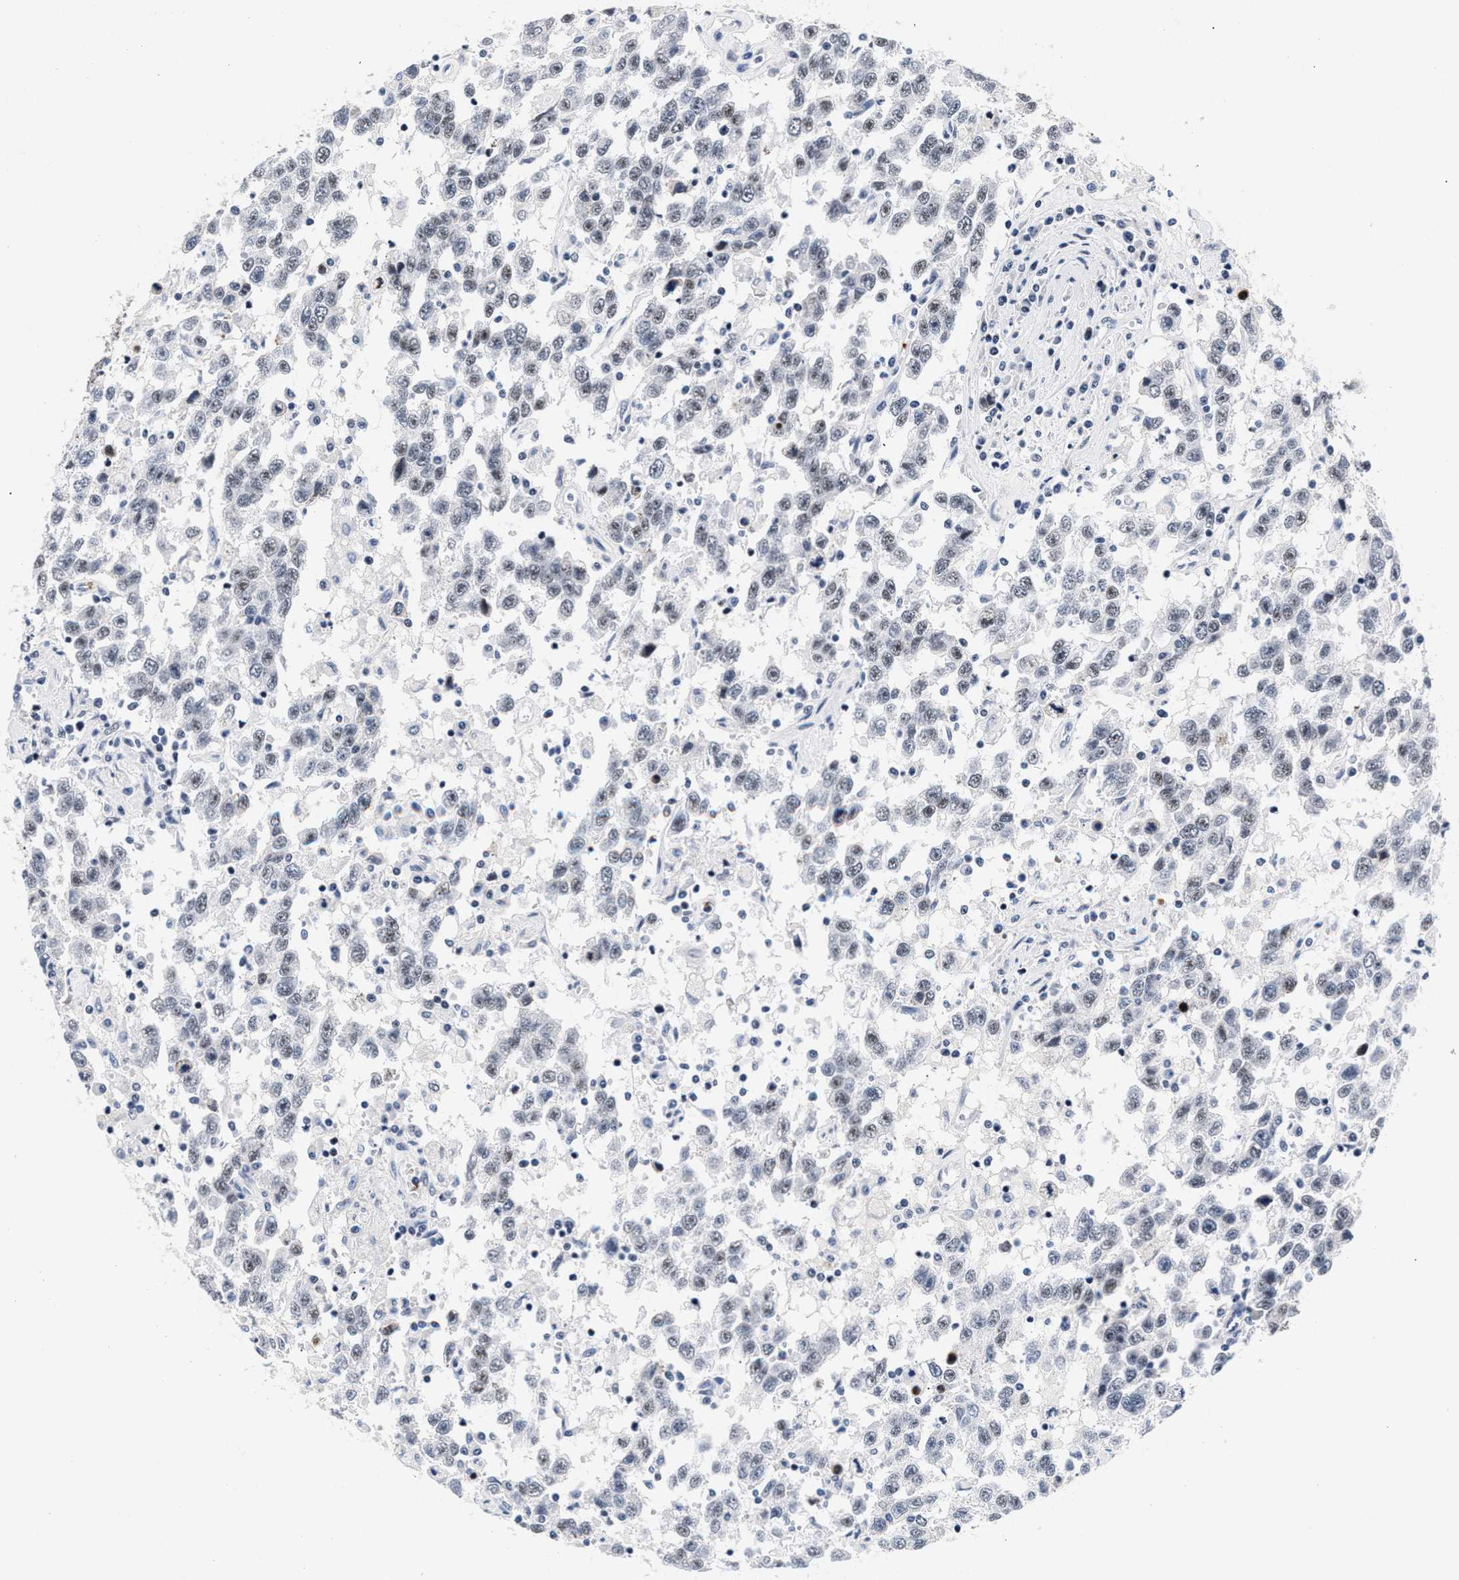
{"staining": {"intensity": "weak", "quantity": "<25%", "location": "nuclear"}, "tissue": "testis cancer", "cell_type": "Tumor cells", "image_type": "cancer", "snomed": [{"axis": "morphology", "description": "Seminoma, NOS"}, {"axis": "topography", "description": "Testis"}], "caption": "Testis seminoma stained for a protein using IHC shows no staining tumor cells.", "gene": "RAD21", "patient": {"sex": "male", "age": 41}}